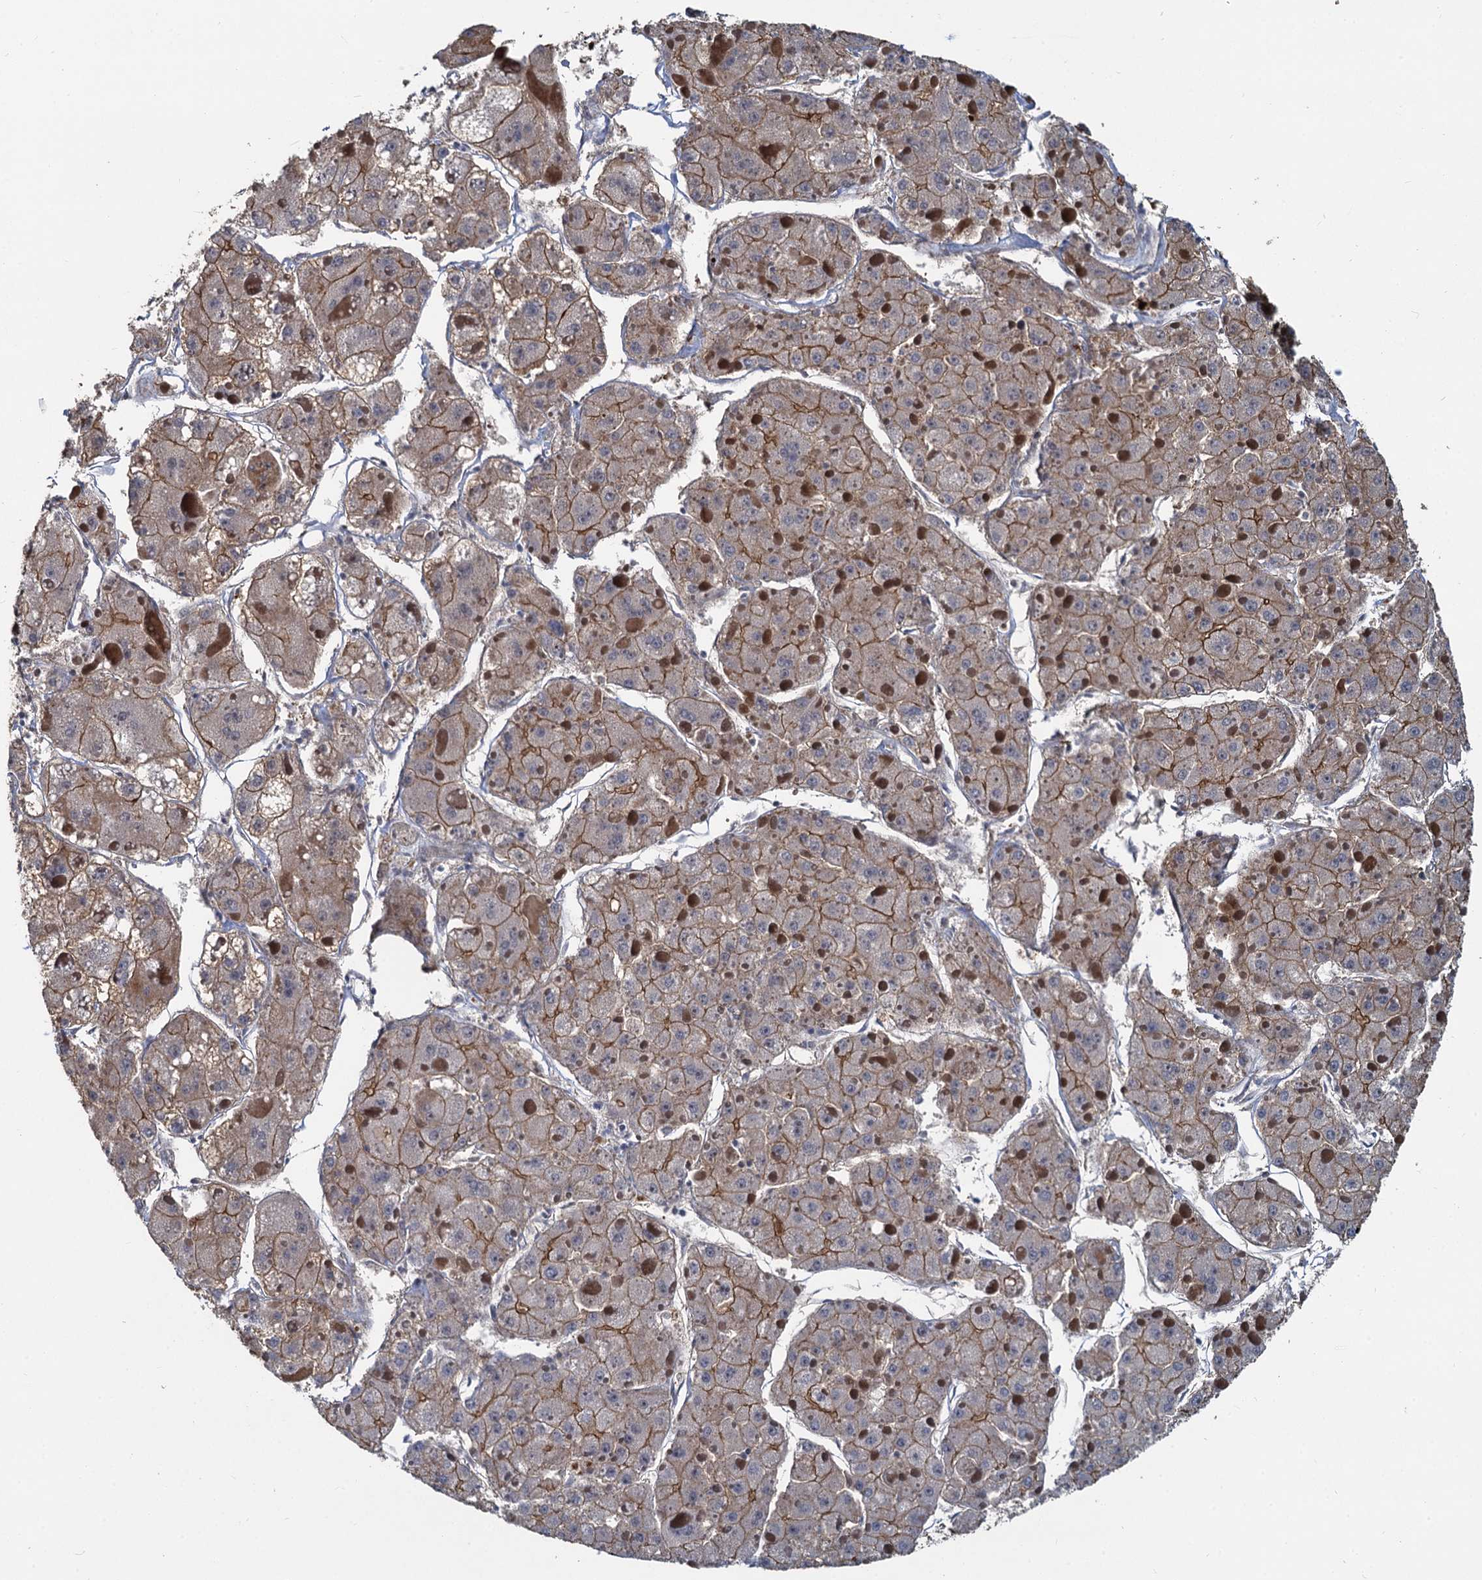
{"staining": {"intensity": "moderate", "quantity": ">75%", "location": "cytoplasmic/membranous"}, "tissue": "liver cancer", "cell_type": "Tumor cells", "image_type": "cancer", "snomed": [{"axis": "morphology", "description": "Carcinoma, Hepatocellular, NOS"}, {"axis": "topography", "description": "Liver"}], "caption": "High-power microscopy captured an immunohistochemistry (IHC) image of liver hepatocellular carcinoma, revealing moderate cytoplasmic/membranous staining in about >75% of tumor cells.", "gene": "ANKRD49", "patient": {"sex": "female", "age": 73}}